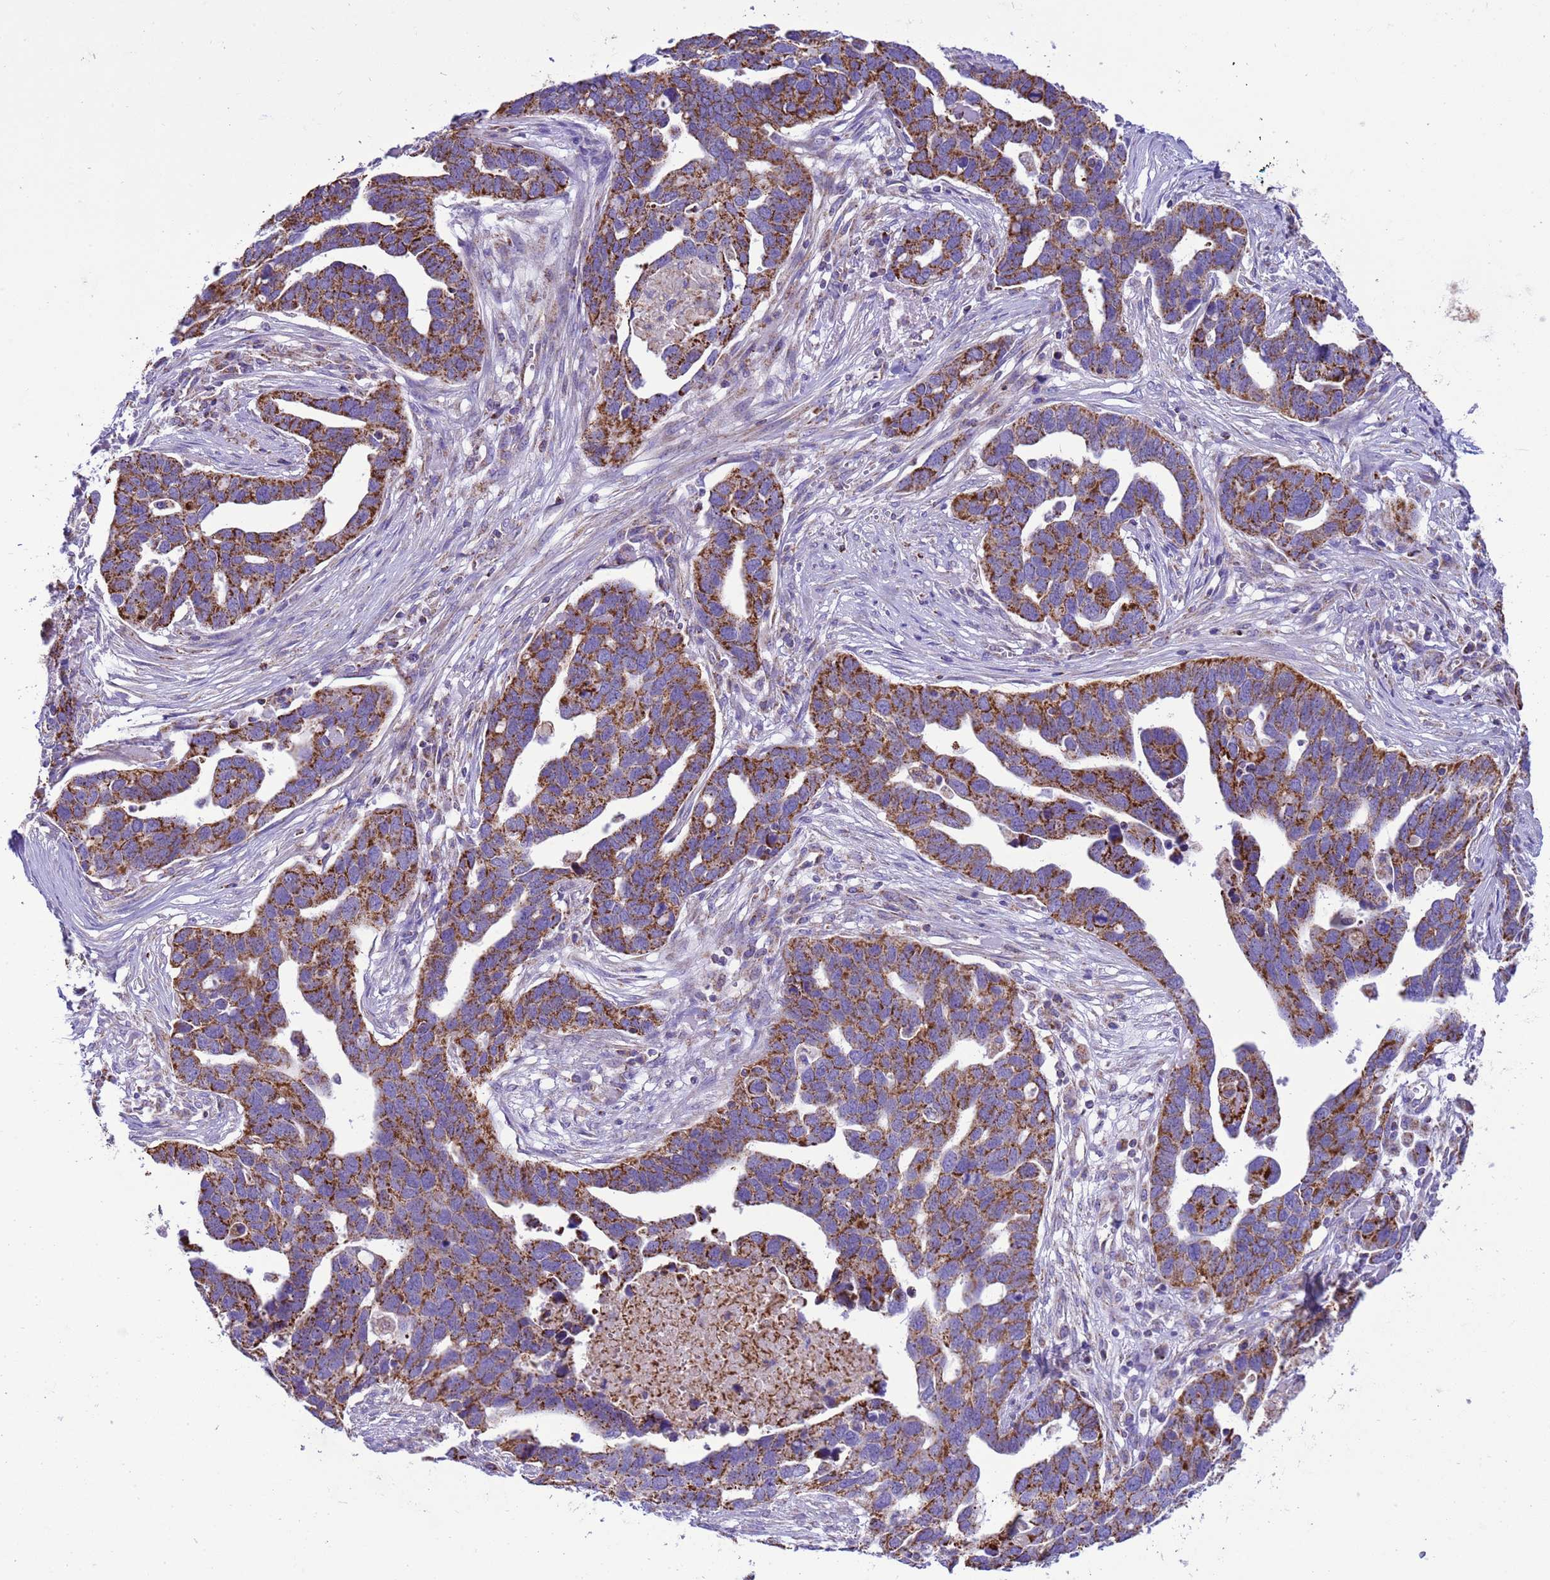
{"staining": {"intensity": "strong", "quantity": ">75%", "location": "cytoplasmic/membranous"}, "tissue": "ovarian cancer", "cell_type": "Tumor cells", "image_type": "cancer", "snomed": [{"axis": "morphology", "description": "Cystadenocarcinoma, serous, NOS"}, {"axis": "topography", "description": "Ovary"}], "caption": "Protein expression analysis of serous cystadenocarcinoma (ovarian) exhibits strong cytoplasmic/membranous positivity in about >75% of tumor cells. The staining was performed using DAB to visualize the protein expression in brown, while the nuclei were stained in blue with hematoxylin (Magnification: 20x).", "gene": "RNF165", "patient": {"sex": "female", "age": 54}}